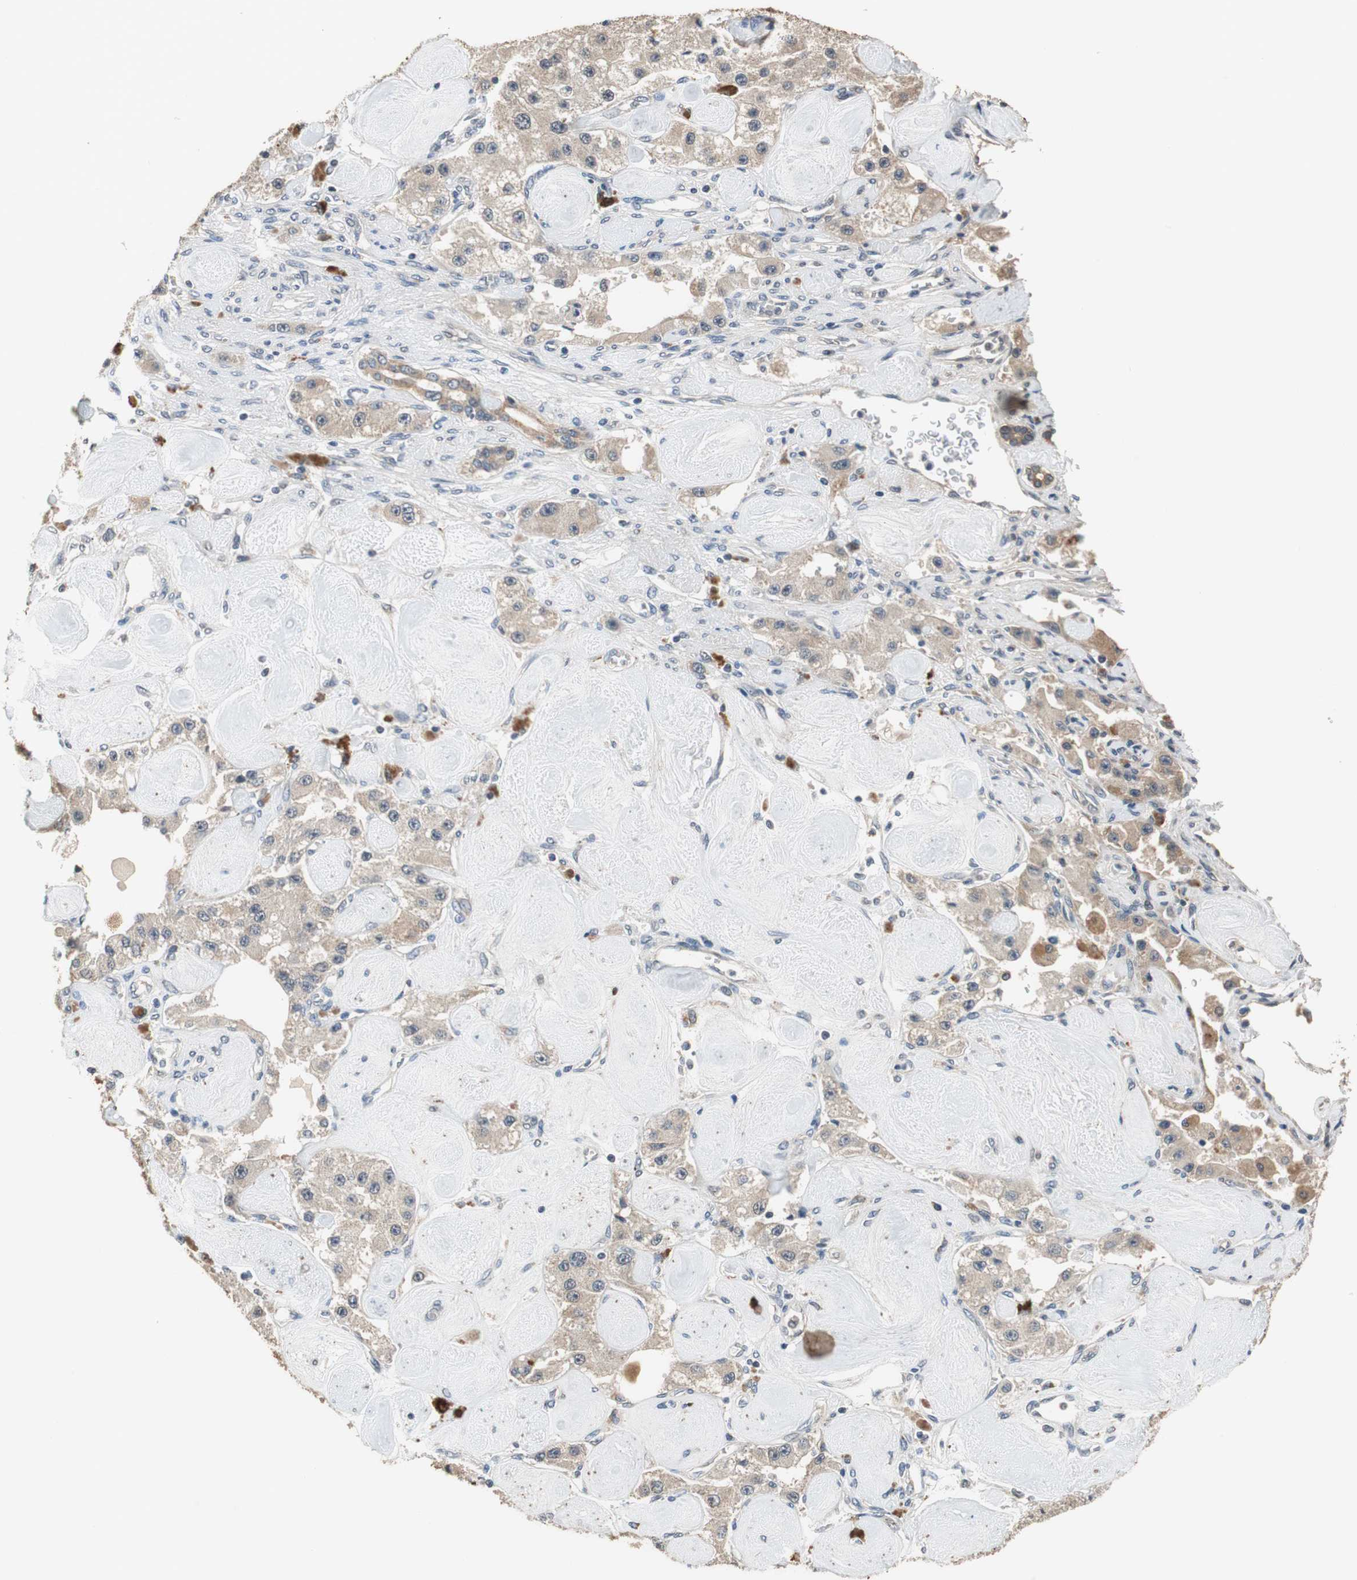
{"staining": {"intensity": "negative", "quantity": "none", "location": "none"}, "tissue": "carcinoid", "cell_type": "Tumor cells", "image_type": "cancer", "snomed": [{"axis": "morphology", "description": "Carcinoid, malignant, NOS"}, {"axis": "topography", "description": "Pancreas"}], "caption": "A photomicrograph of human carcinoid is negative for staining in tumor cells. Brightfield microscopy of immunohistochemistry stained with DAB (3,3'-diaminobenzidine) (brown) and hematoxylin (blue), captured at high magnification.", "gene": "PI4KB", "patient": {"sex": "male", "age": 41}}